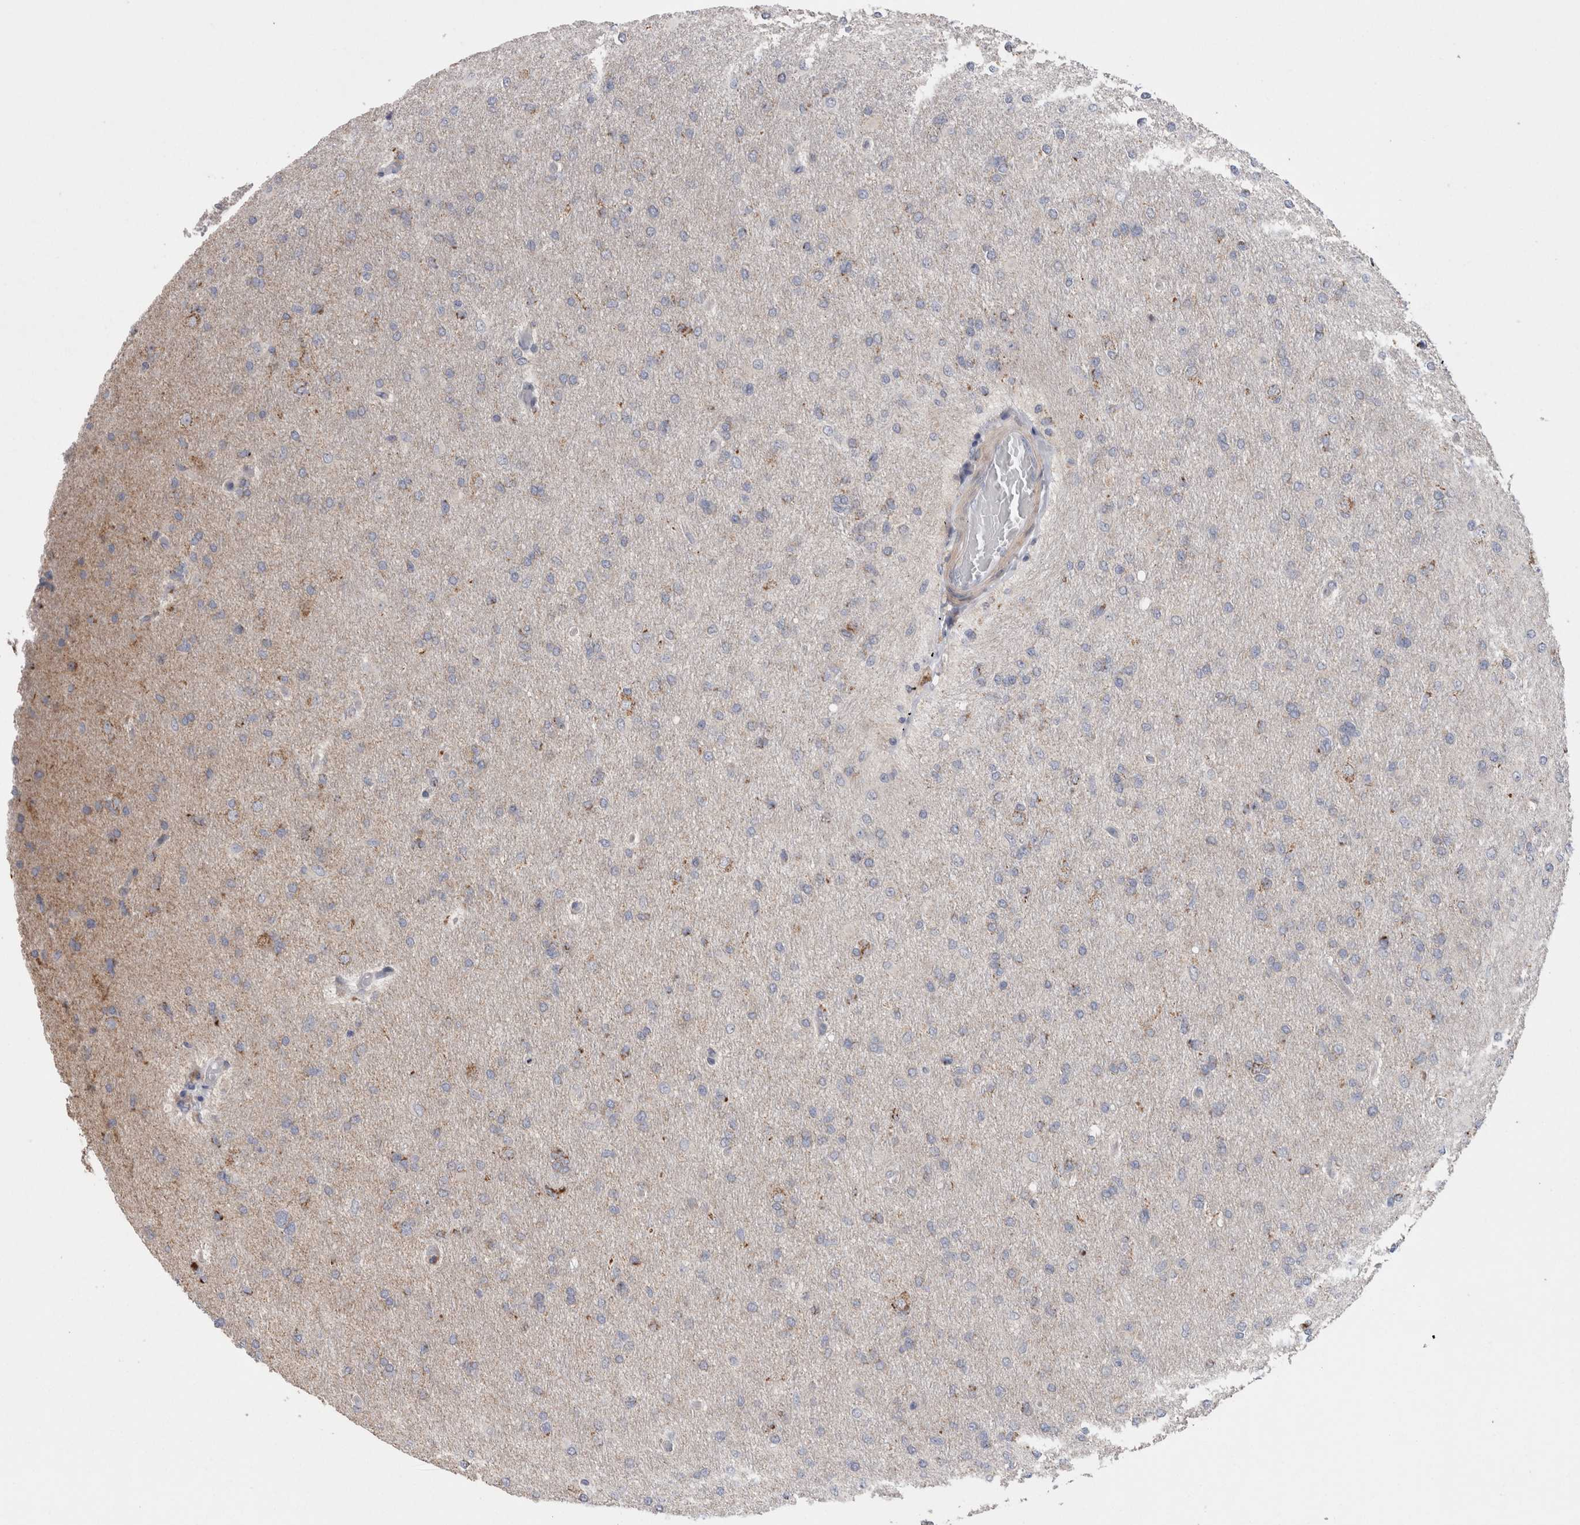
{"staining": {"intensity": "negative", "quantity": "none", "location": "none"}, "tissue": "glioma", "cell_type": "Tumor cells", "image_type": "cancer", "snomed": [{"axis": "morphology", "description": "Glioma, malignant, High grade"}, {"axis": "topography", "description": "Cerebral cortex"}], "caption": "DAB immunohistochemical staining of malignant high-grade glioma exhibits no significant expression in tumor cells.", "gene": "GDAP1", "patient": {"sex": "female", "age": 36}}